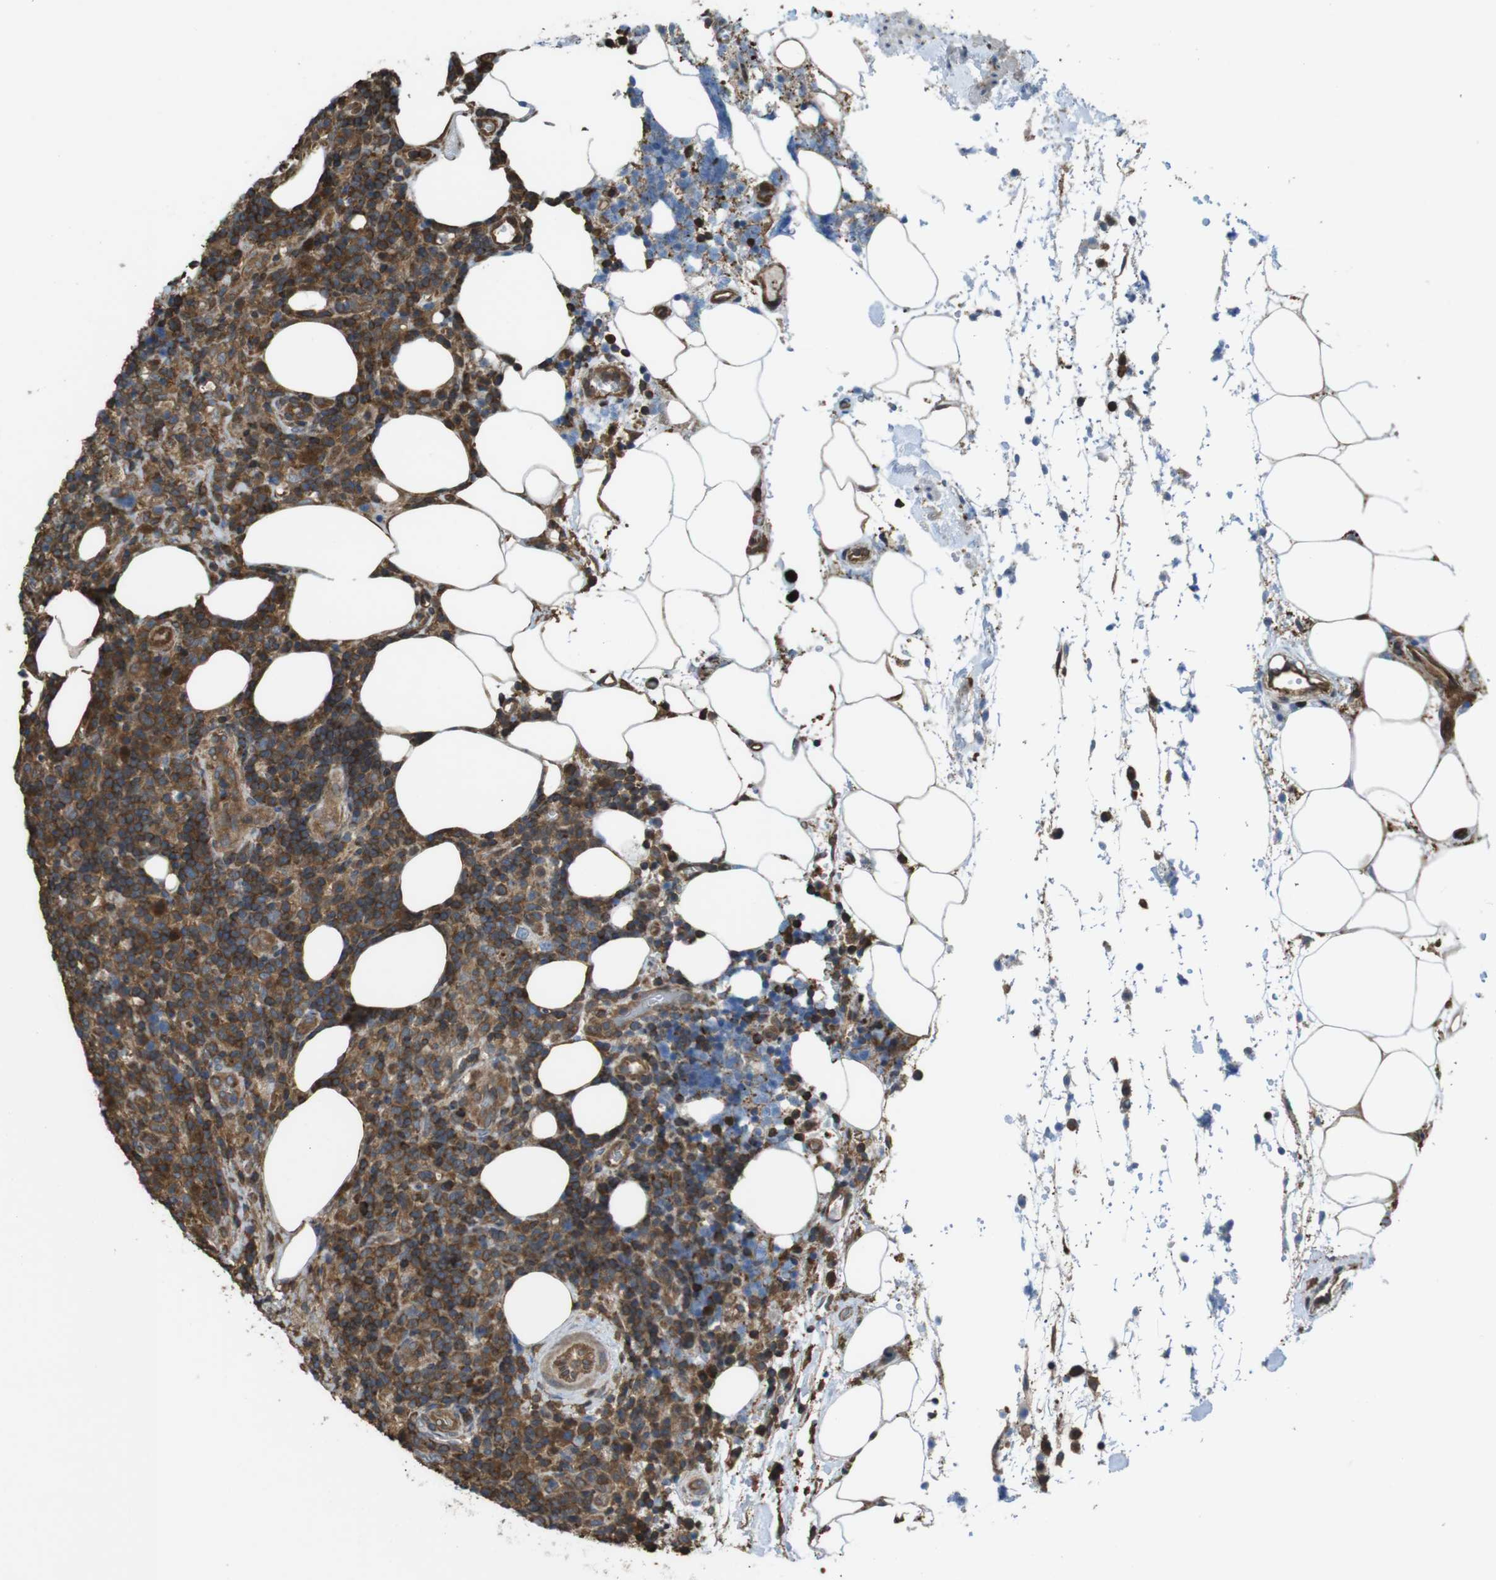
{"staining": {"intensity": "strong", "quantity": ">75%", "location": "cytoplasmic/membranous"}, "tissue": "lymphoma", "cell_type": "Tumor cells", "image_type": "cancer", "snomed": [{"axis": "morphology", "description": "Malignant lymphoma, non-Hodgkin's type, High grade"}, {"axis": "topography", "description": "Lymph node"}], "caption": "Malignant lymphoma, non-Hodgkin's type (high-grade) stained with a protein marker shows strong staining in tumor cells.", "gene": "ARHGDIA", "patient": {"sex": "female", "age": 76}}